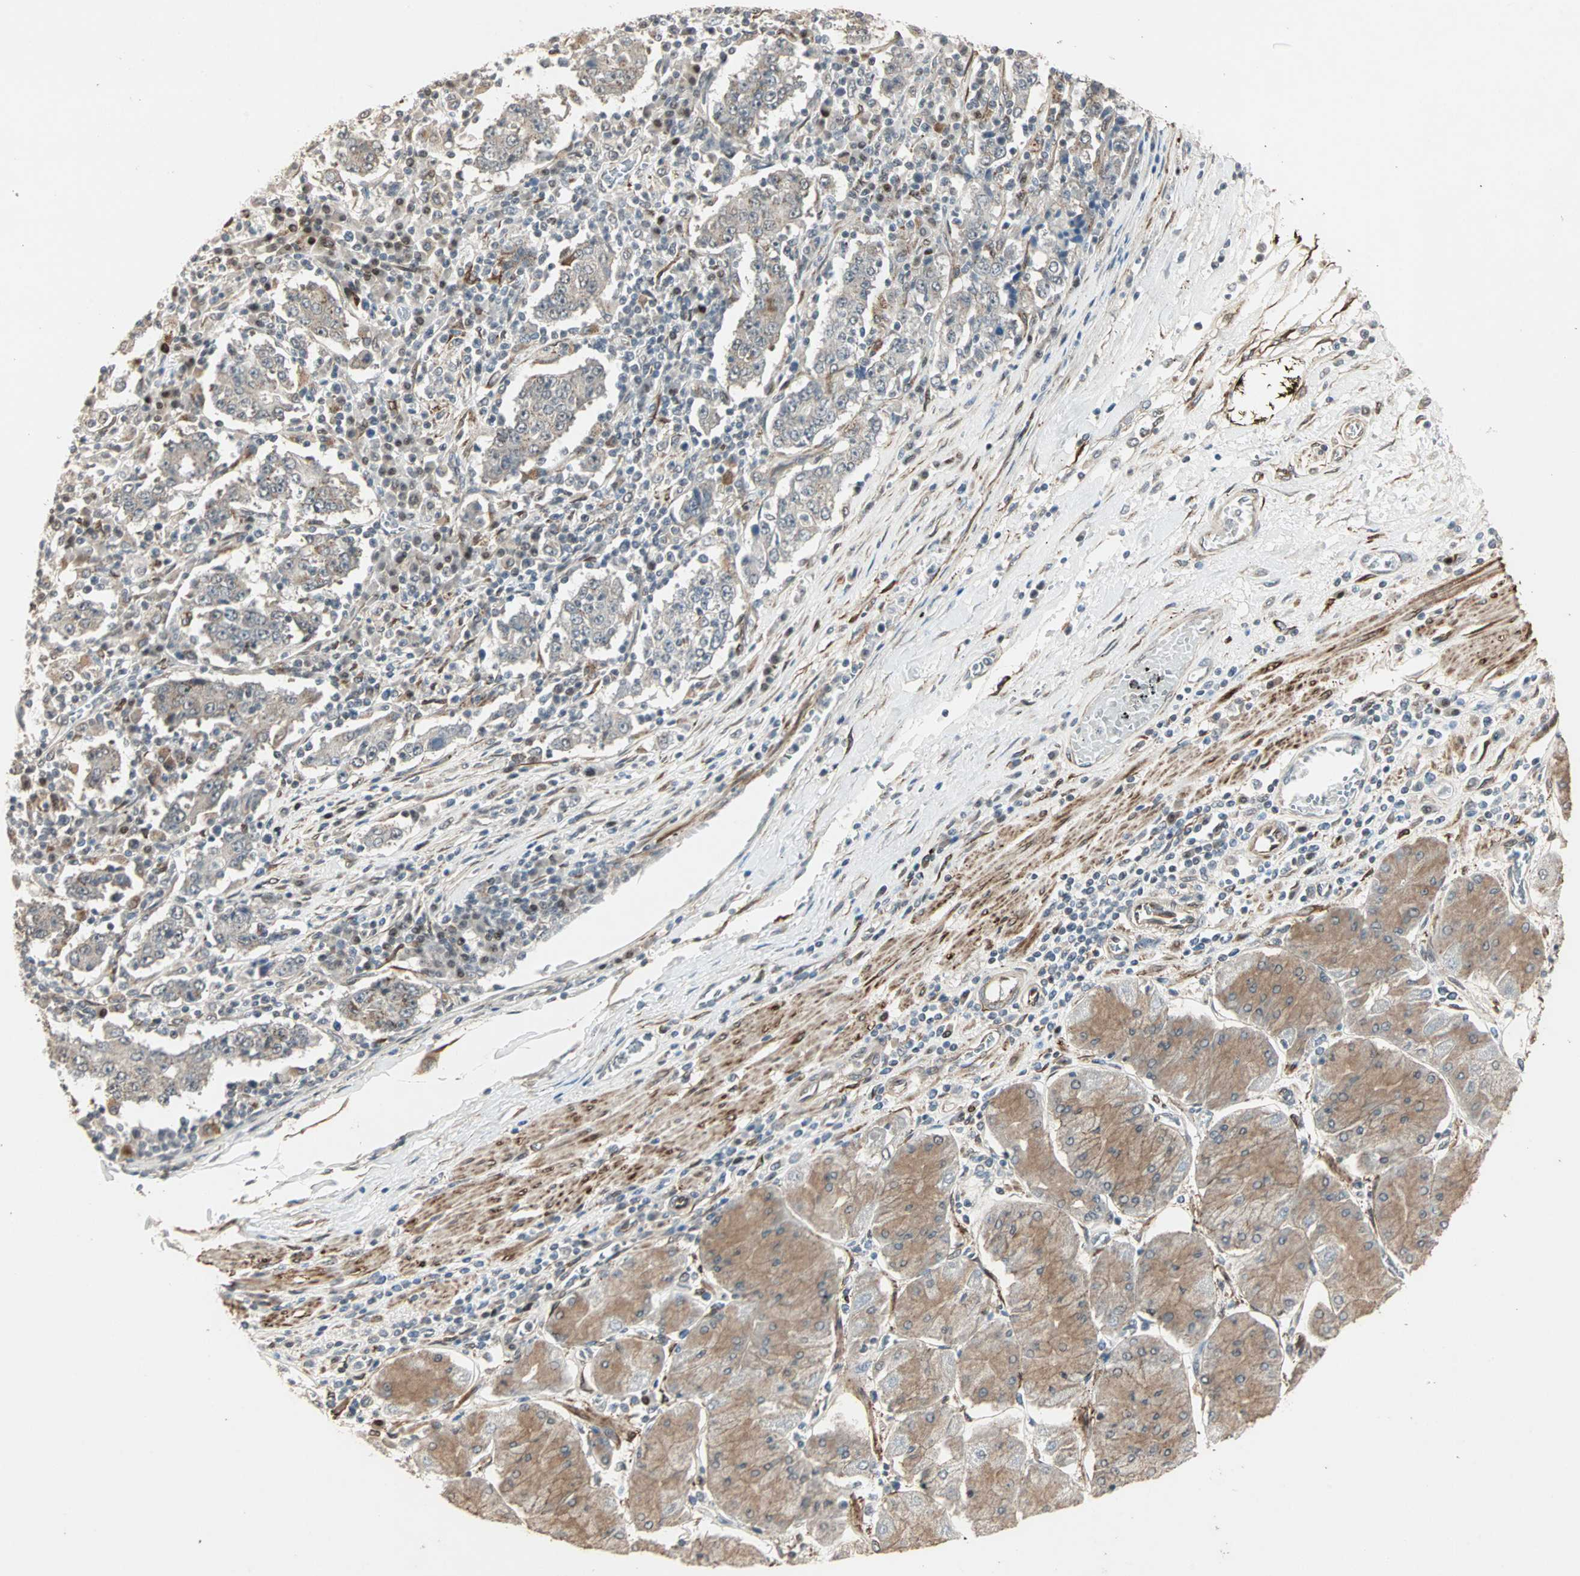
{"staining": {"intensity": "negative", "quantity": "none", "location": "none"}, "tissue": "stomach cancer", "cell_type": "Tumor cells", "image_type": "cancer", "snomed": [{"axis": "morphology", "description": "Normal tissue, NOS"}, {"axis": "morphology", "description": "Adenocarcinoma, NOS"}, {"axis": "topography", "description": "Stomach, upper"}, {"axis": "topography", "description": "Stomach"}], "caption": "Immunohistochemistry (IHC) histopathology image of neoplastic tissue: stomach cancer stained with DAB displays no significant protein expression in tumor cells.", "gene": "TRPV4", "patient": {"sex": "male", "age": 59}}